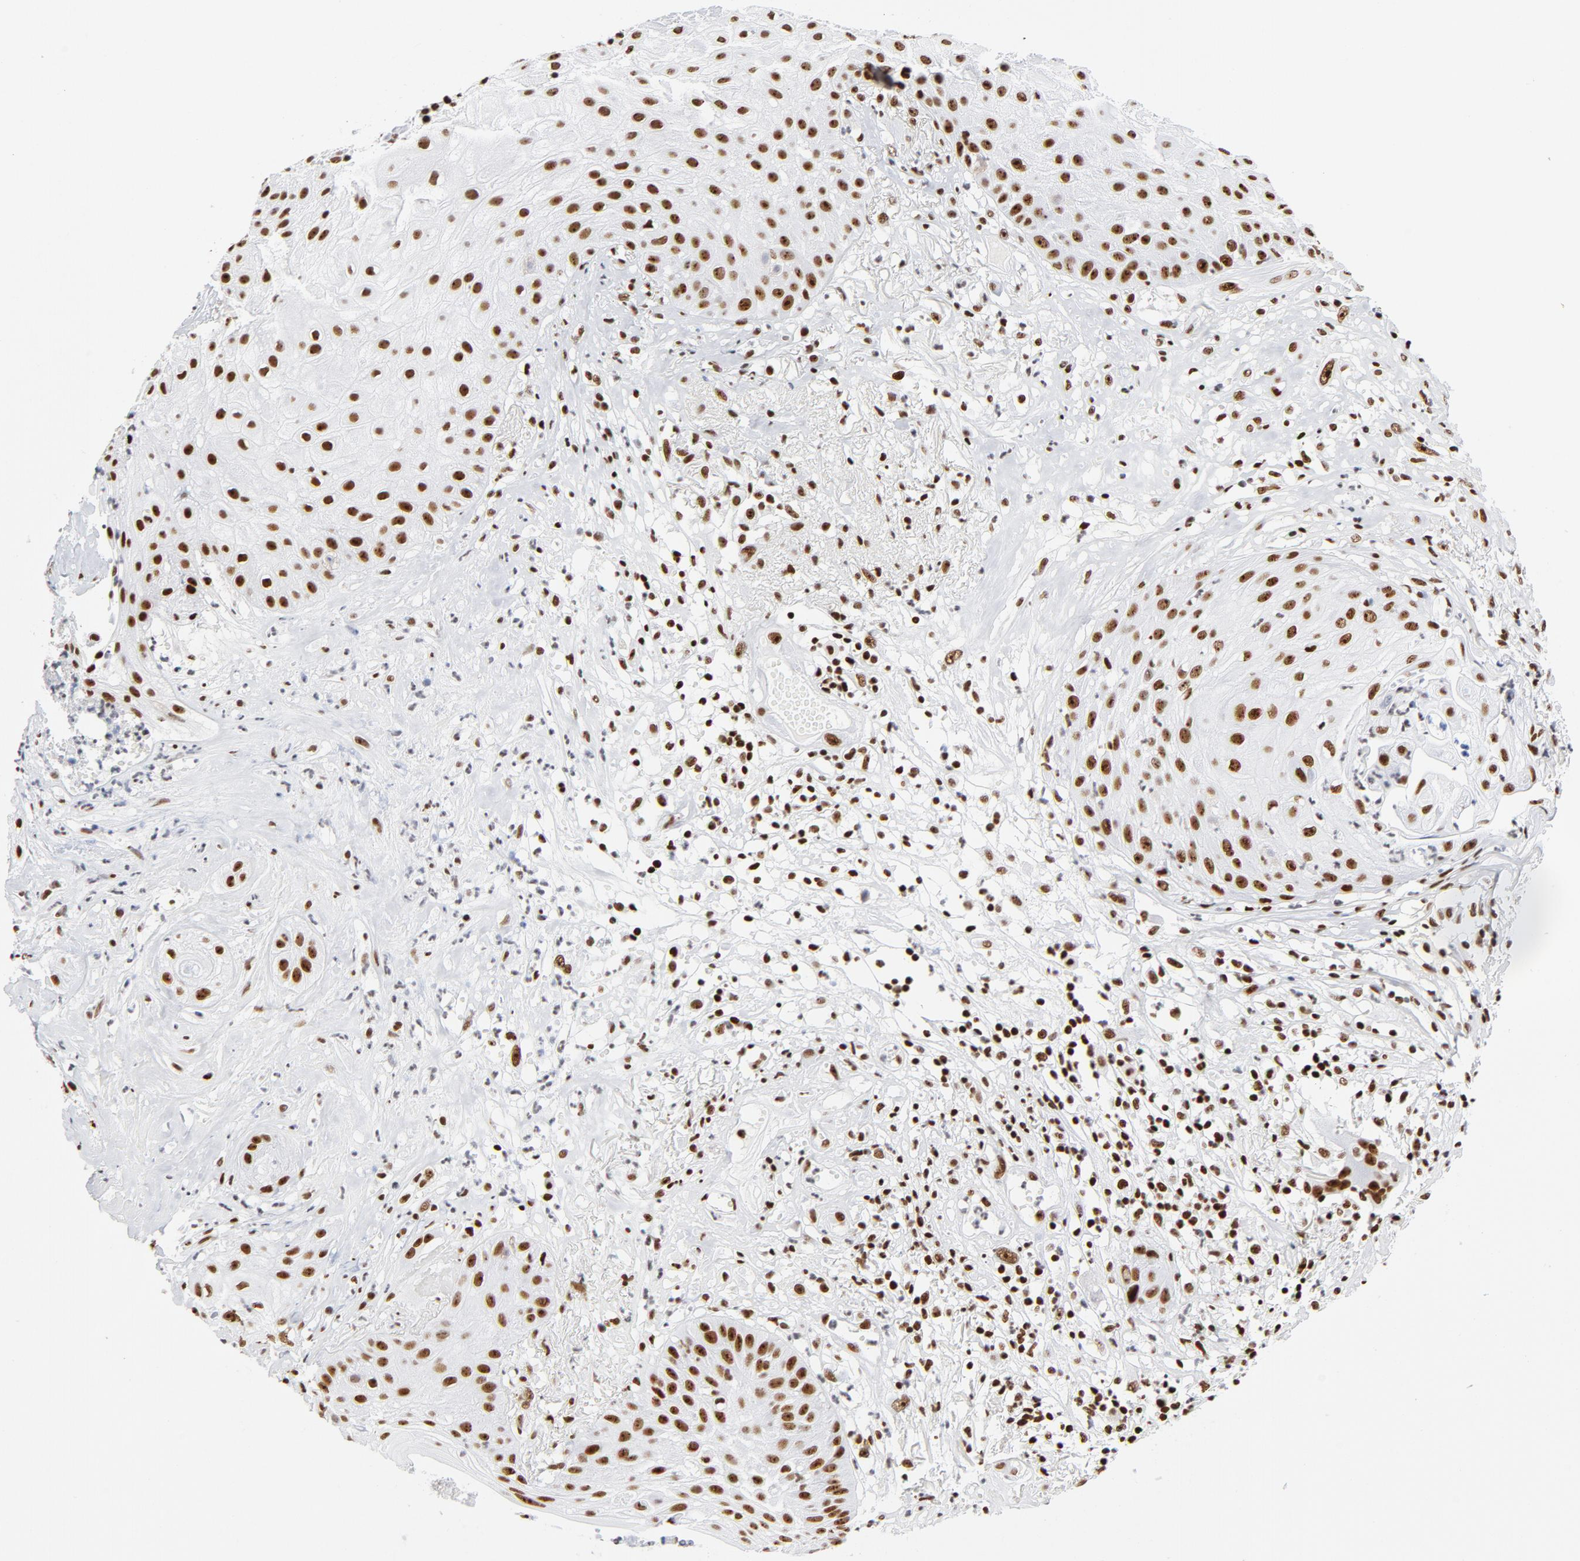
{"staining": {"intensity": "strong", "quantity": ">75%", "location": "nuclear"}, "tissue": "skin cancer", "cell_type": "Tumor cells", "image_type": "cancer", "snomed": [{"axis": "morphology", "description": "Squamous cell carcinoma, NOS"}, {"axis": "topography", "description": "Skin"}], "caption": "Skin squamous cell carcinoma stained with a protein marker exhibits strong staining in tumor cells.", "gene": "XRCC5", "patient": {"sex": "male", "age": 65}}